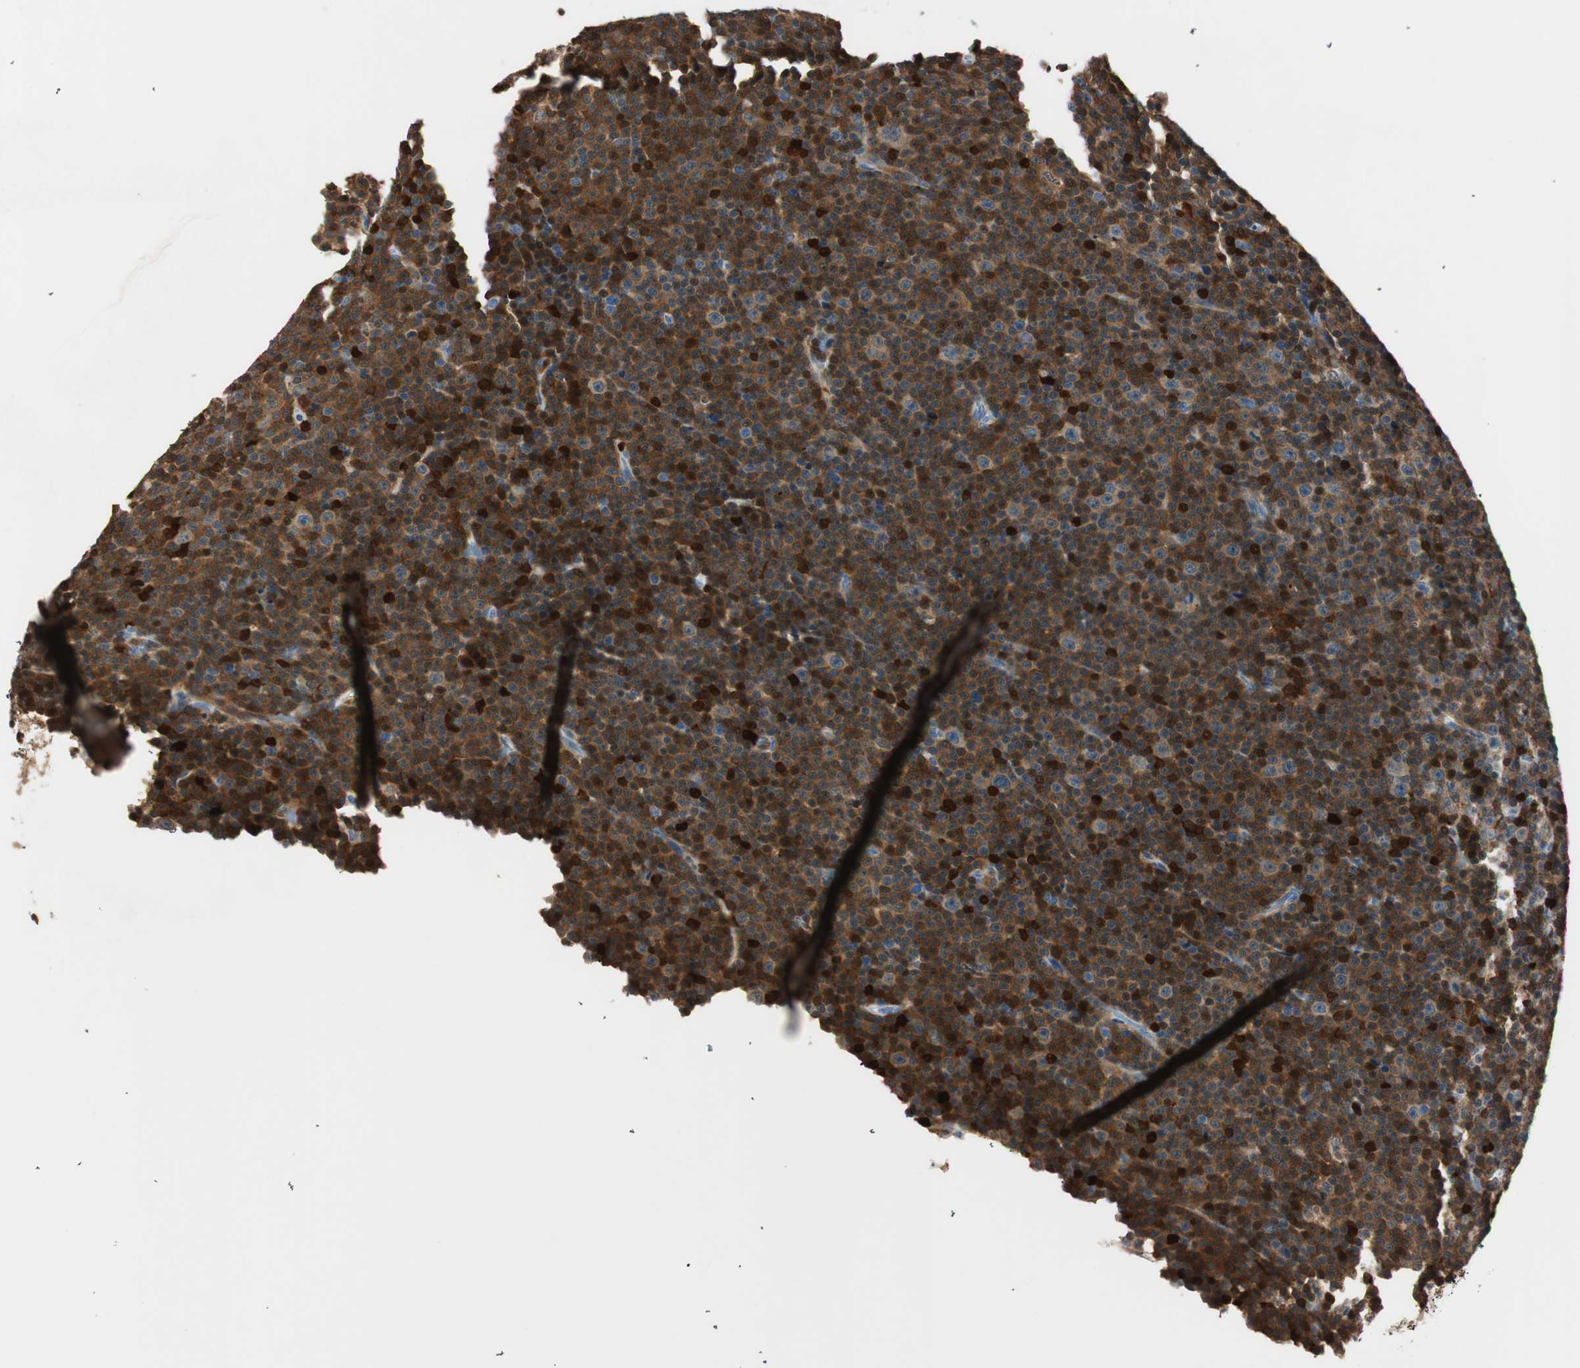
{"staining": {"intensity": "strong", "quantity": ">75%", "location": "cytoplasmic/membranous"}, "tissue": "lymphoma", "cell_type": "Tumor cells", "image_type": "cancer", "snomed": [{"axis": "morphology", "description": "Malignant lymphoma, non-Hodgkin's type, Low grade"}, {"axis": "topography", "description": "Lymph node"}], "caption": "A micrograph of lymphoma stained for a protein shows strong cytoplasmic/membranous brown staining in tumor cells.", "gene": "COTL1", "patient": {"sex": "female", "age": 67}}